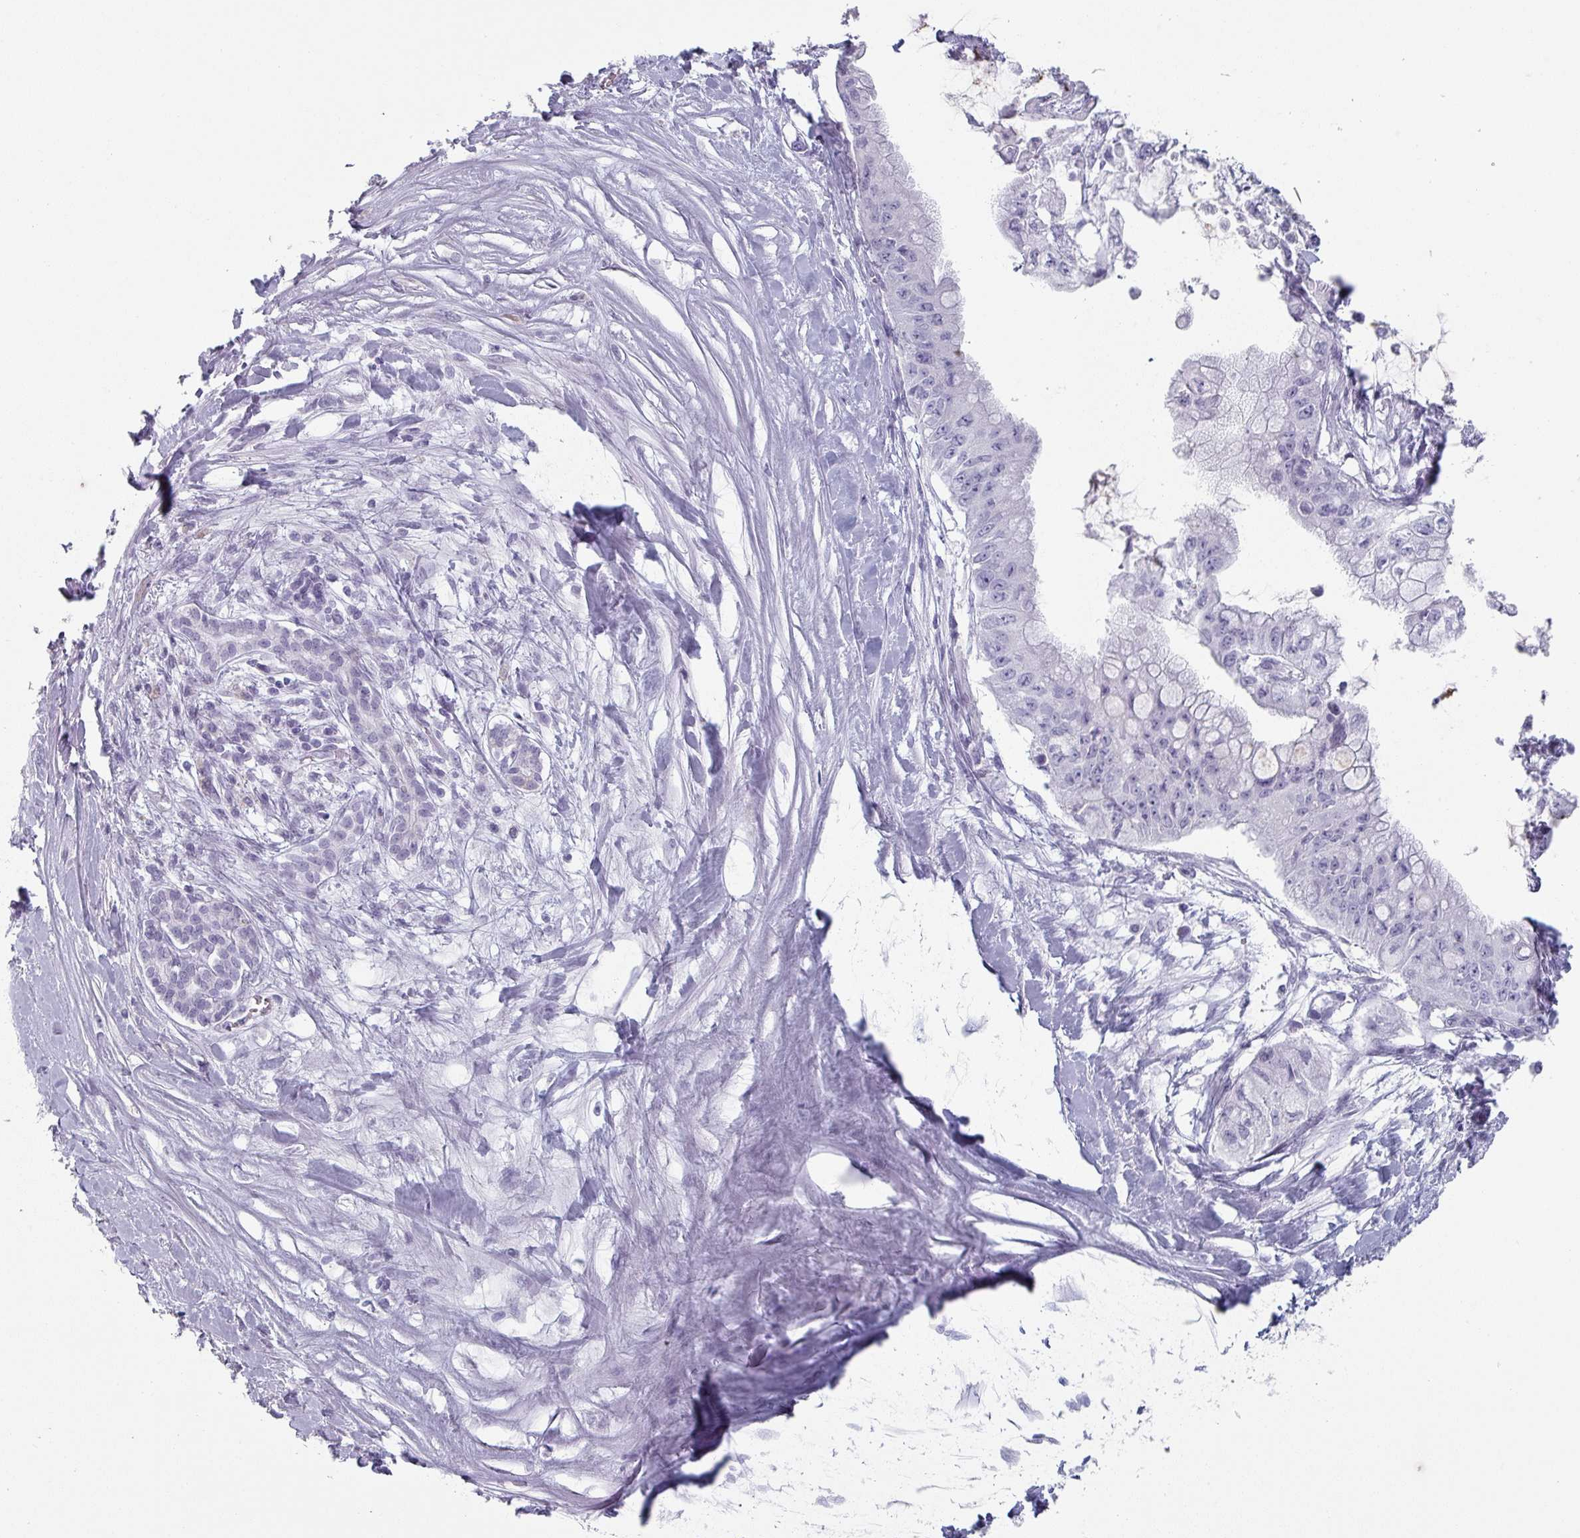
{"staining": {"intensity": "negative", "quantity": "none", "location": "none"}, "tissue": "pancreatic cancer", "cell_type": "Tumor cells", "image_type": "cancer", "snomed": [{"axis": "morphology", "description": "Adenocarcinoma, NOS"}, {"axis": "topography", "description": "Pancreas"}], "caption": "A high-resolution photomicrograph shows immunohistochemistry staining of adenocarcinoma (pancreatic), which exhibits no significant expression in tumor cells. (DAB (3,3'-diaminobenzidine) IHC, high magnification).", "gene": "SLC35G2", "patient": {"sex": "male", "age": 48}}